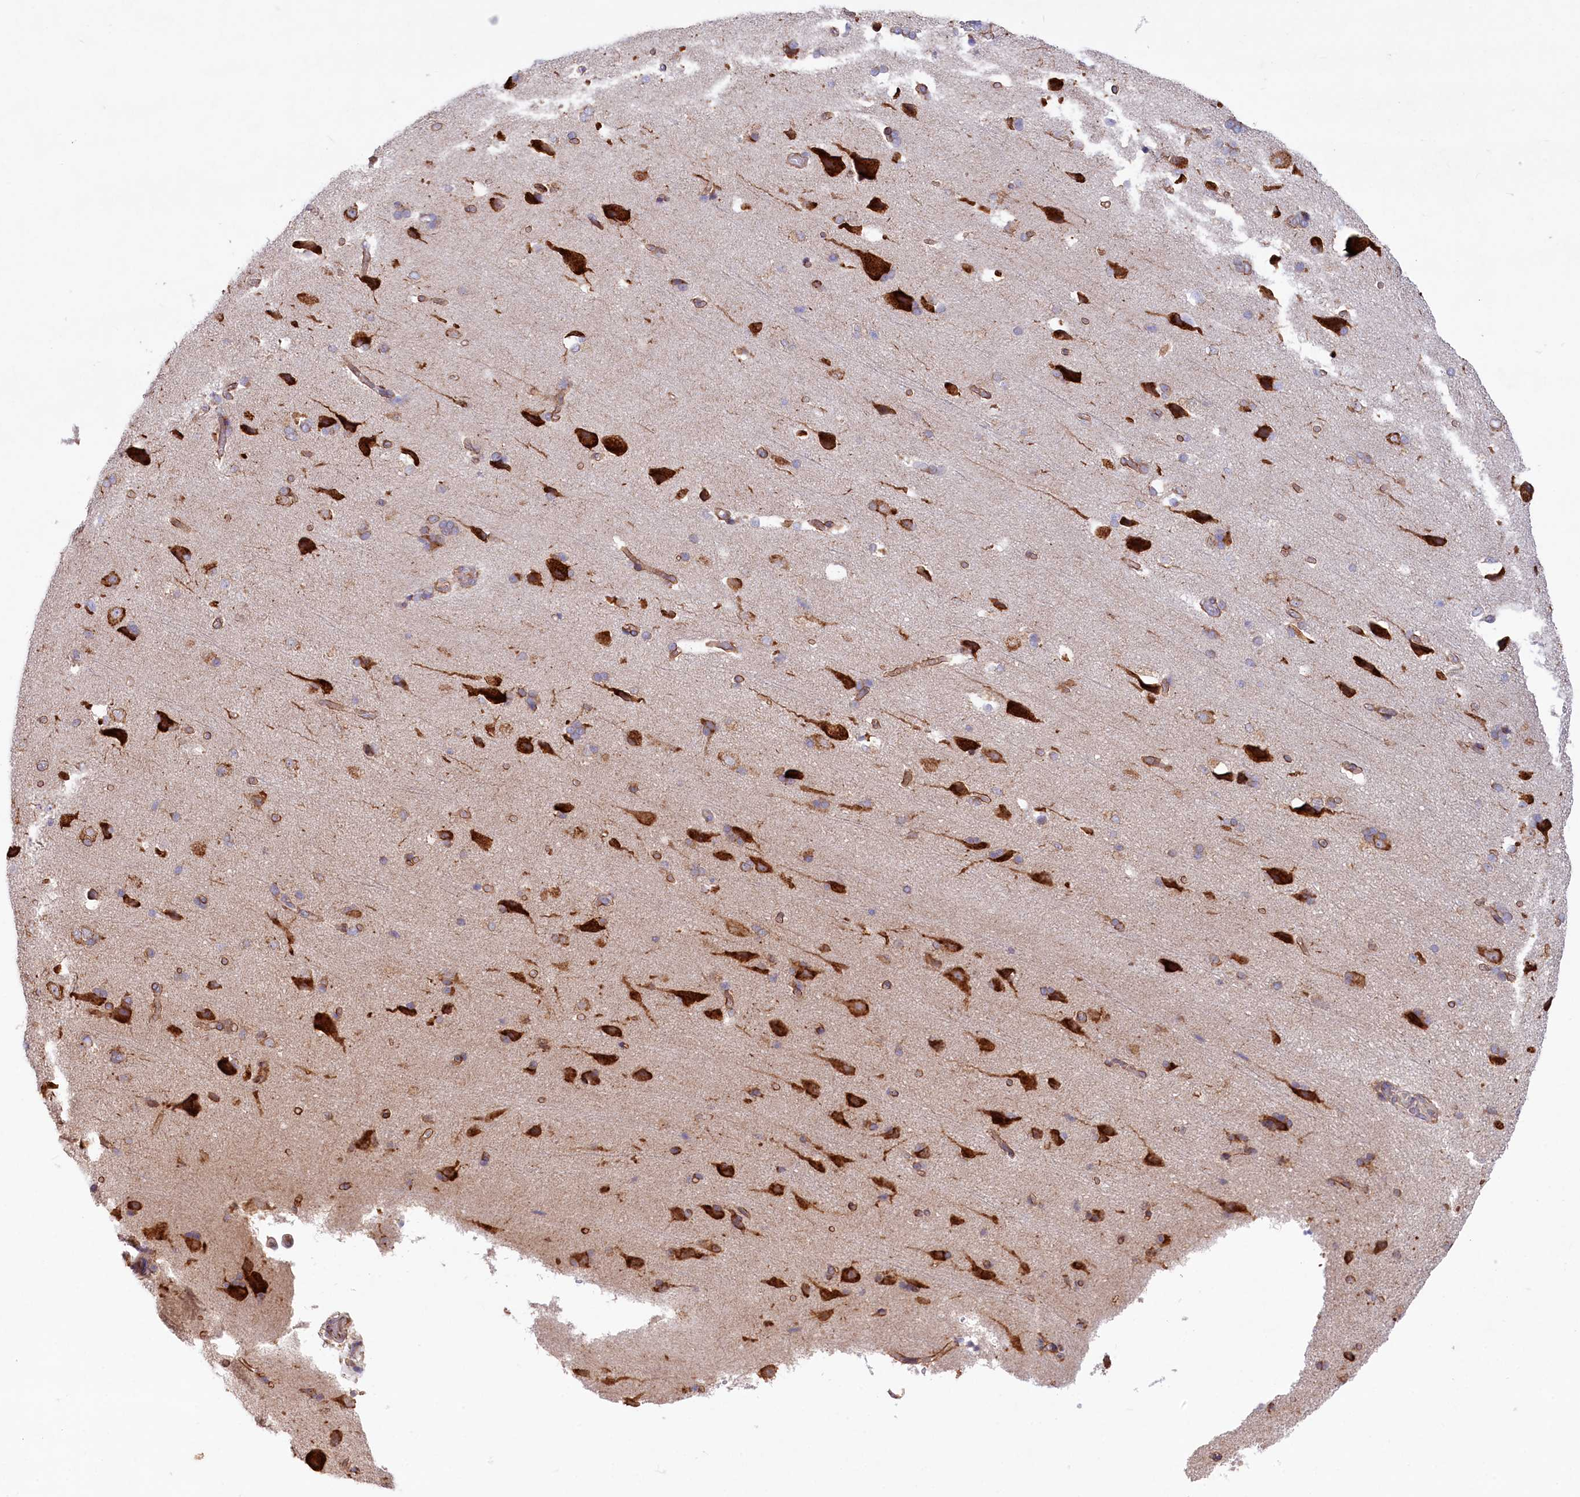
{"staining": {"intensity": "negative", "quantity": "none", "location": "none"}, "tissue": "cerebral cortex", "cell_type": "Endothelial cells", "image_type": "normal", "snomed": [{"axis": "morphology", "description": "Normal tissue, NOS"}, {"axis": "topography", "description": "Cerebral cortex"}], "caption": "DAB immunohistochemical staining of unremarkable human cerebral cortex demonstrates no significant positivity in endothelial cells.", "gene": "CHID1", "patient": {"sex": "male", "age": 62}}